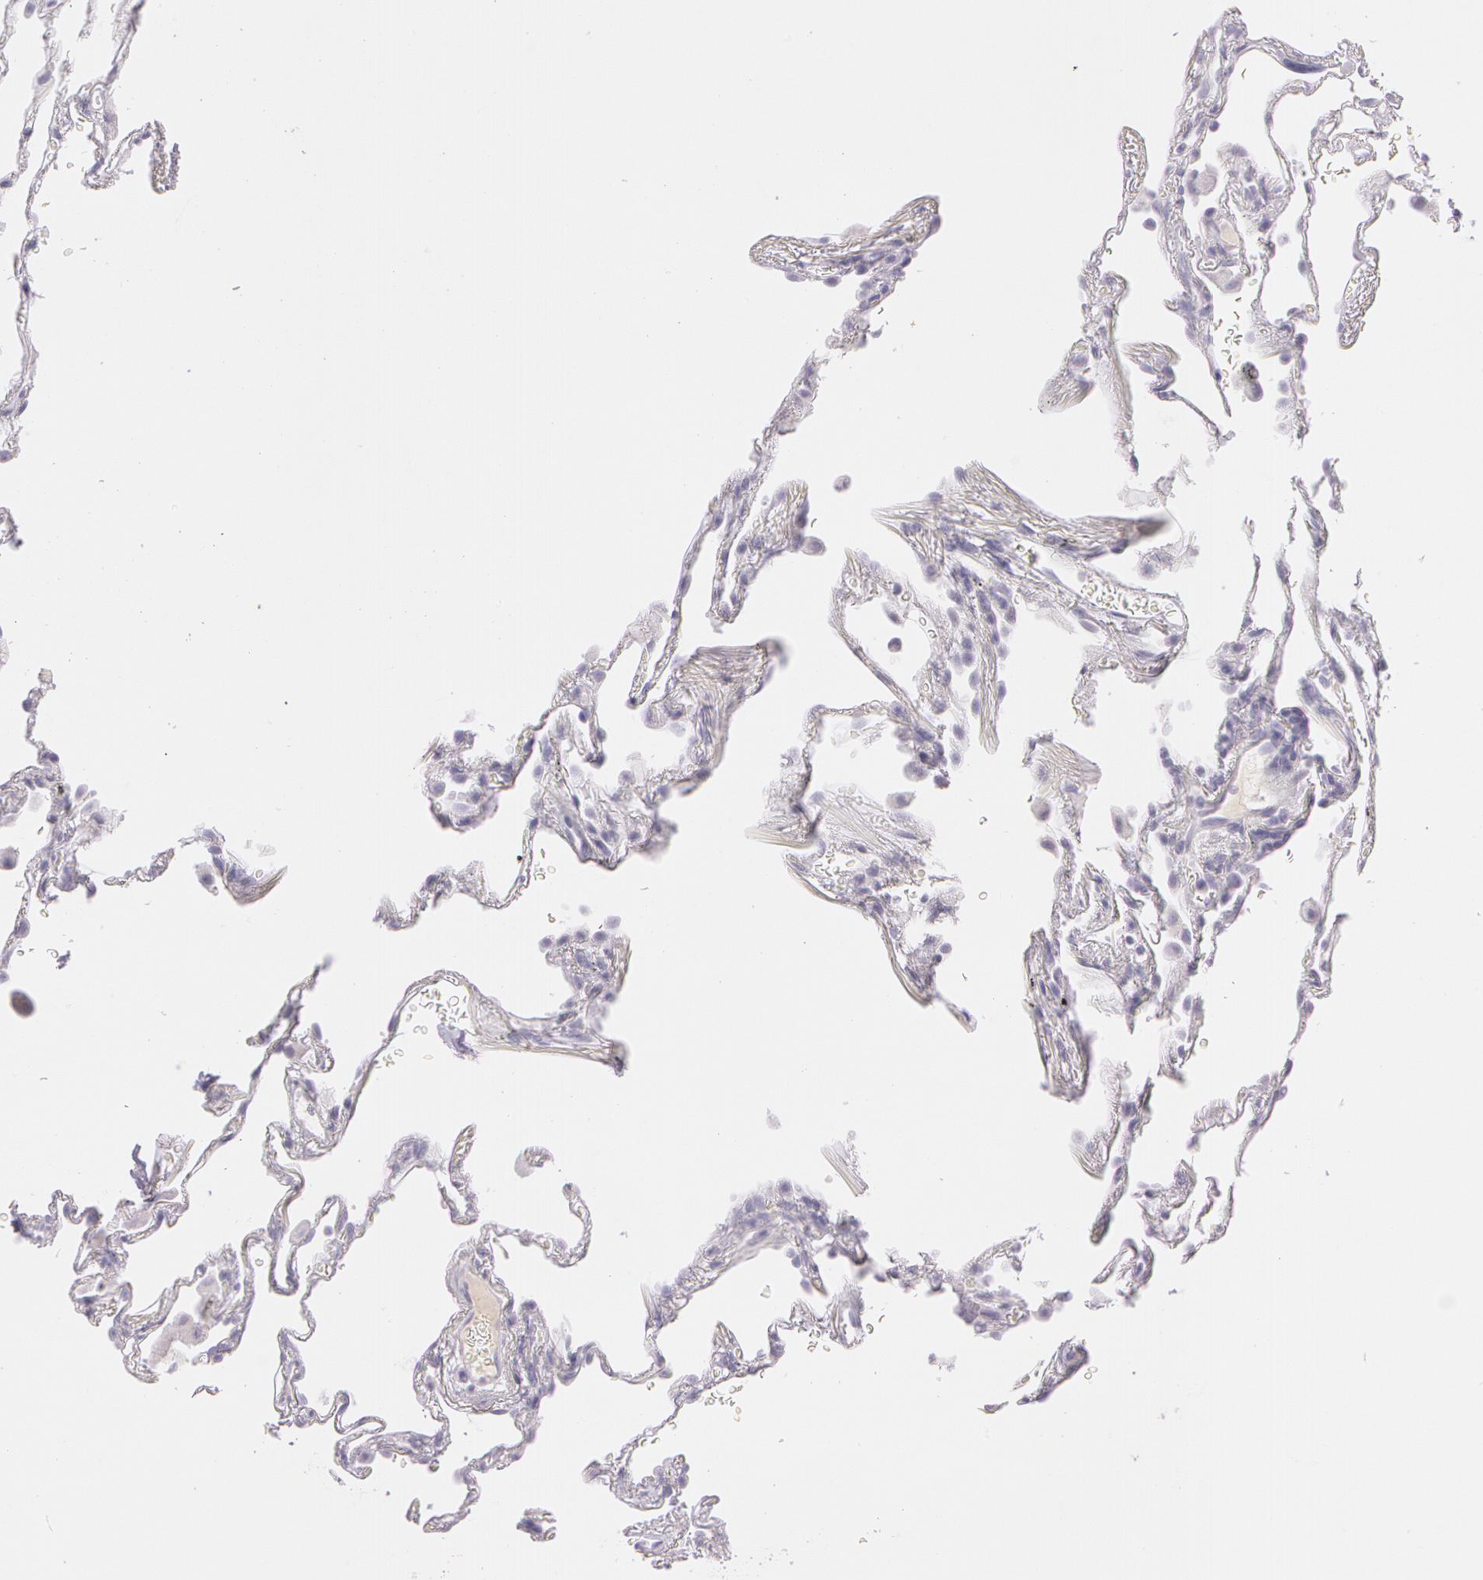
{"staining": {"intensity": "negative", "quantity": "none", "location": "none"}, "tissue": "lung", "cell_type": "Alveolar cells", "image_type": "normal", "snomed": [{"axis": "morphology", "description": "Normal tissue, NOS"}, {"axis": "morphology", "description": "Inflammation, NOS"}, {"axis": "topography", "description": "Lung"}], "caption": "The IHC micrograph has no significant staining in alveolar cells of lung. Brightfield microscopy of immunohistochemistry (IHC) stained with DAB (3,3'-diaminobenzidine) (brown) and hematoxylin (blue), captured at high magnification.", "gene": "OTC", "patient": {"sex": "male", "age": 69}}